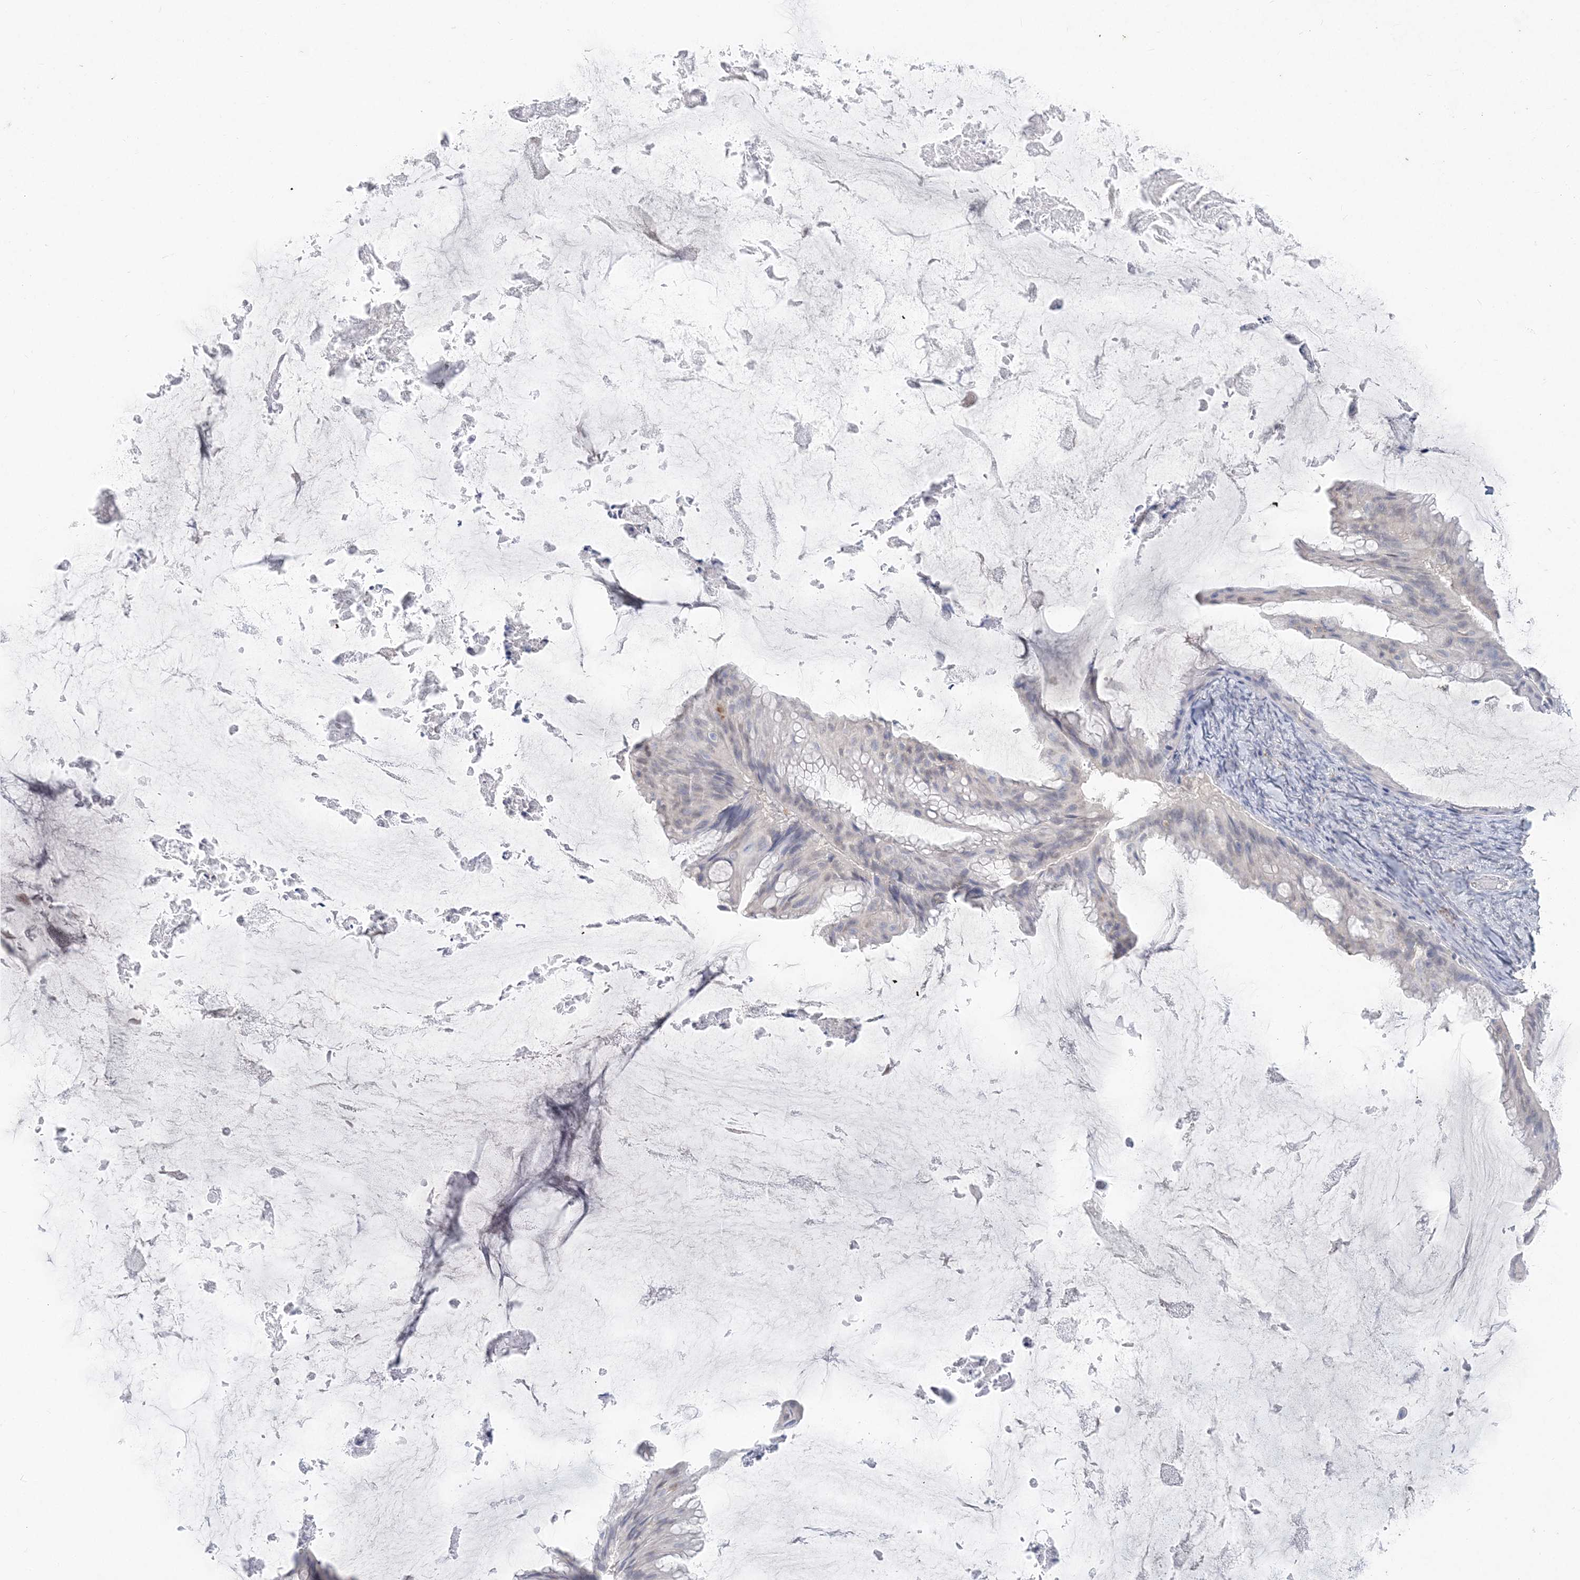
{"staining": {"intensity": "negative", "quantity": "none", "location": "none"}, "tissue": "ovarian cancer", "cell_type": "Tumor cells", "image_type": "cancer", "snomed": [{"axis": "morphology", "description": "Cystadenocarcinoma, mucinous, NOS"}, {"axis": "topography", "description": "Ovary"}], "caption": "IHC micrograph of neoplastic tissue: human ovarian mucinous cystadenocarcinoma stained with DAB reveals no significant protein staining in tumor cells.", "gene": "PDCD1", "patient": {"sex": "female", "age": 61}}